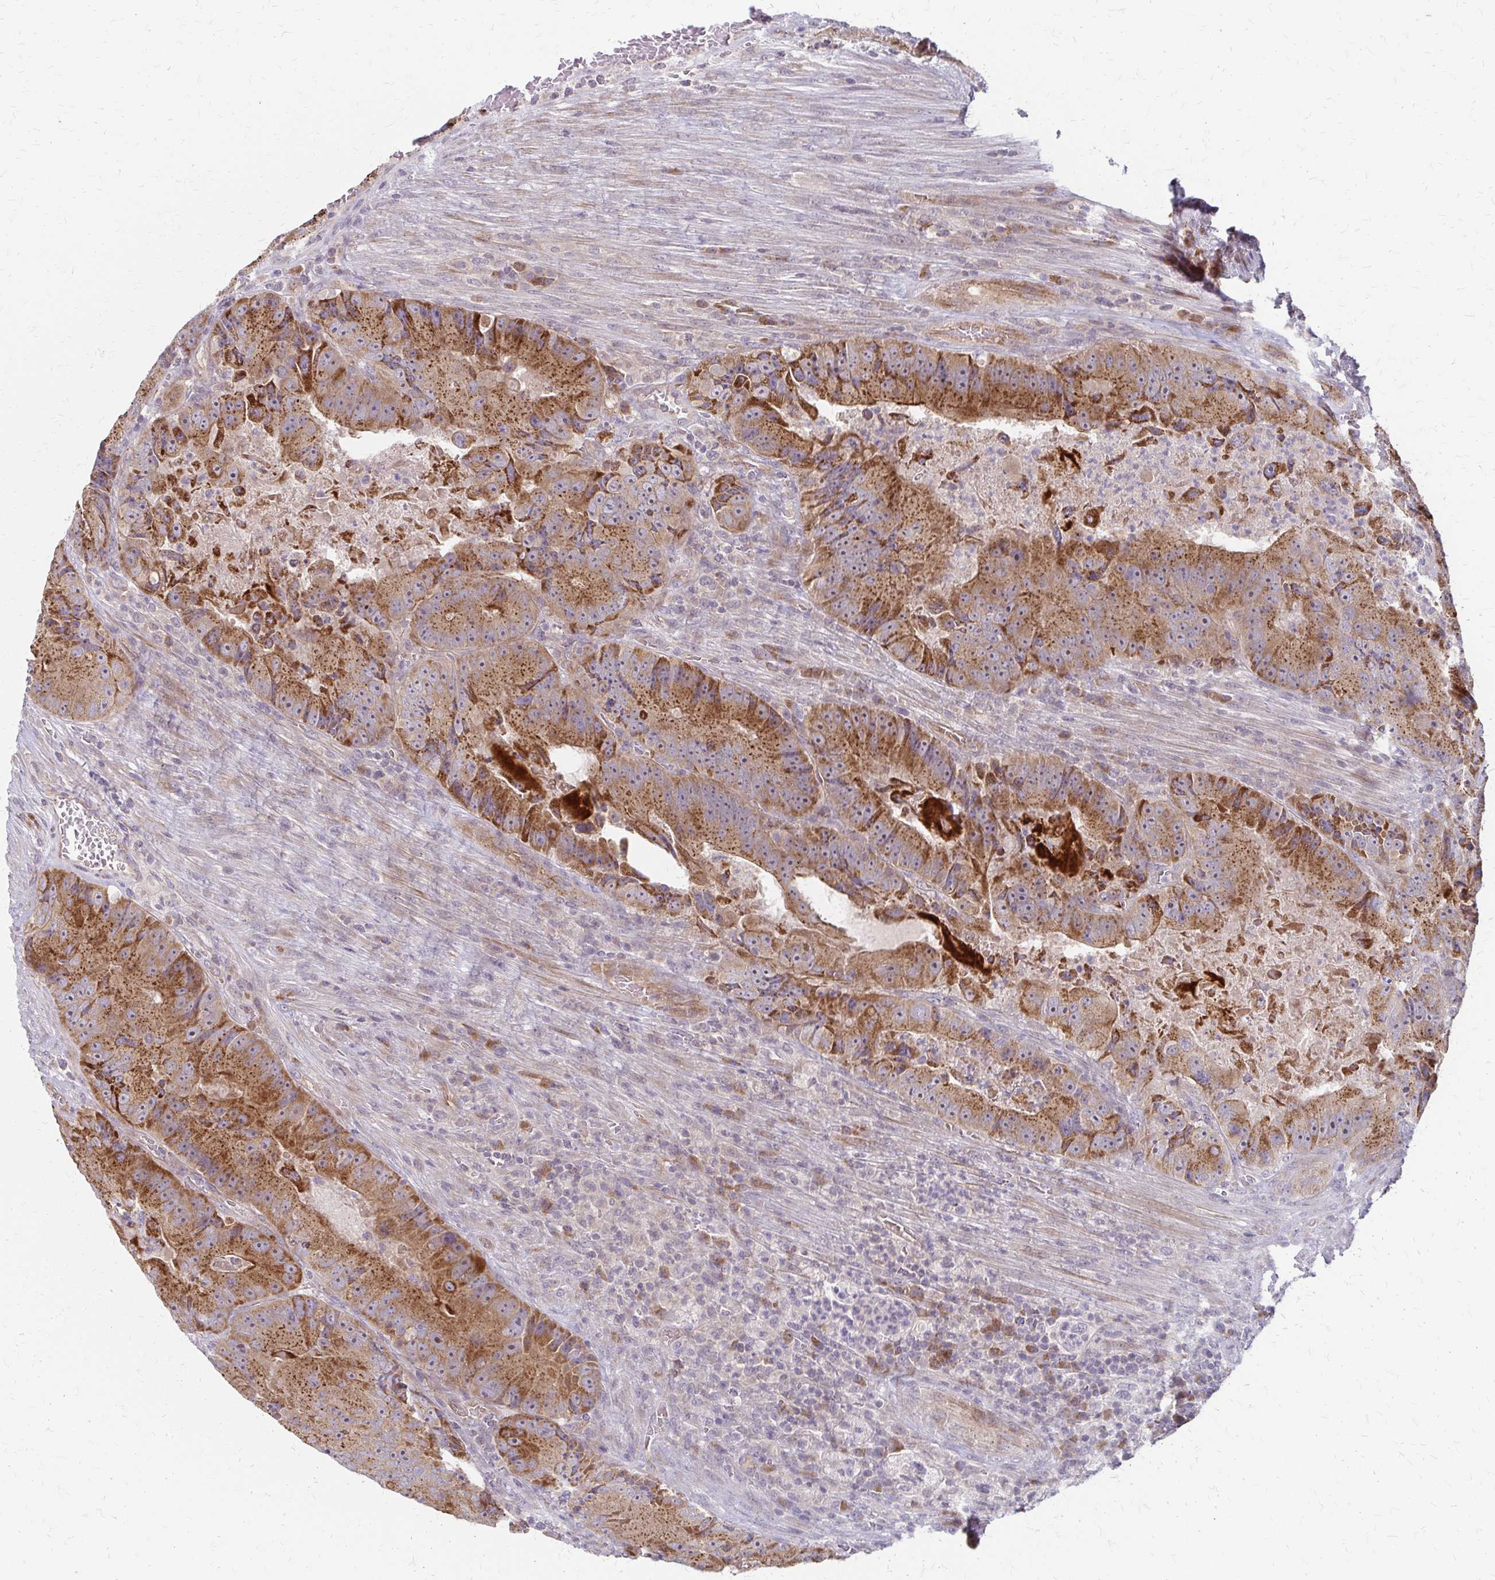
{"staining": {"intensity": "strong", "quantity": ">75%", "location": "cytoplasmic/membranous"}, "tissue": "colorectal cancer", "cell_type": "Tumor cells", "image_type": "cancer", "snomed": [{"axis": "morphology", "description": "Adenocarcinoma, NOS"}, {"axis": "topography", "description": "Colon"}], "caption": "Colorectal adenocarcinoma was stained to show a protein in brown. There is high levels of strong cytoplasmic/membranous expression in approximately >75% of tumor cells.", "gene": "ZNF383", "patient": {"sex": "female", "age": 86}}